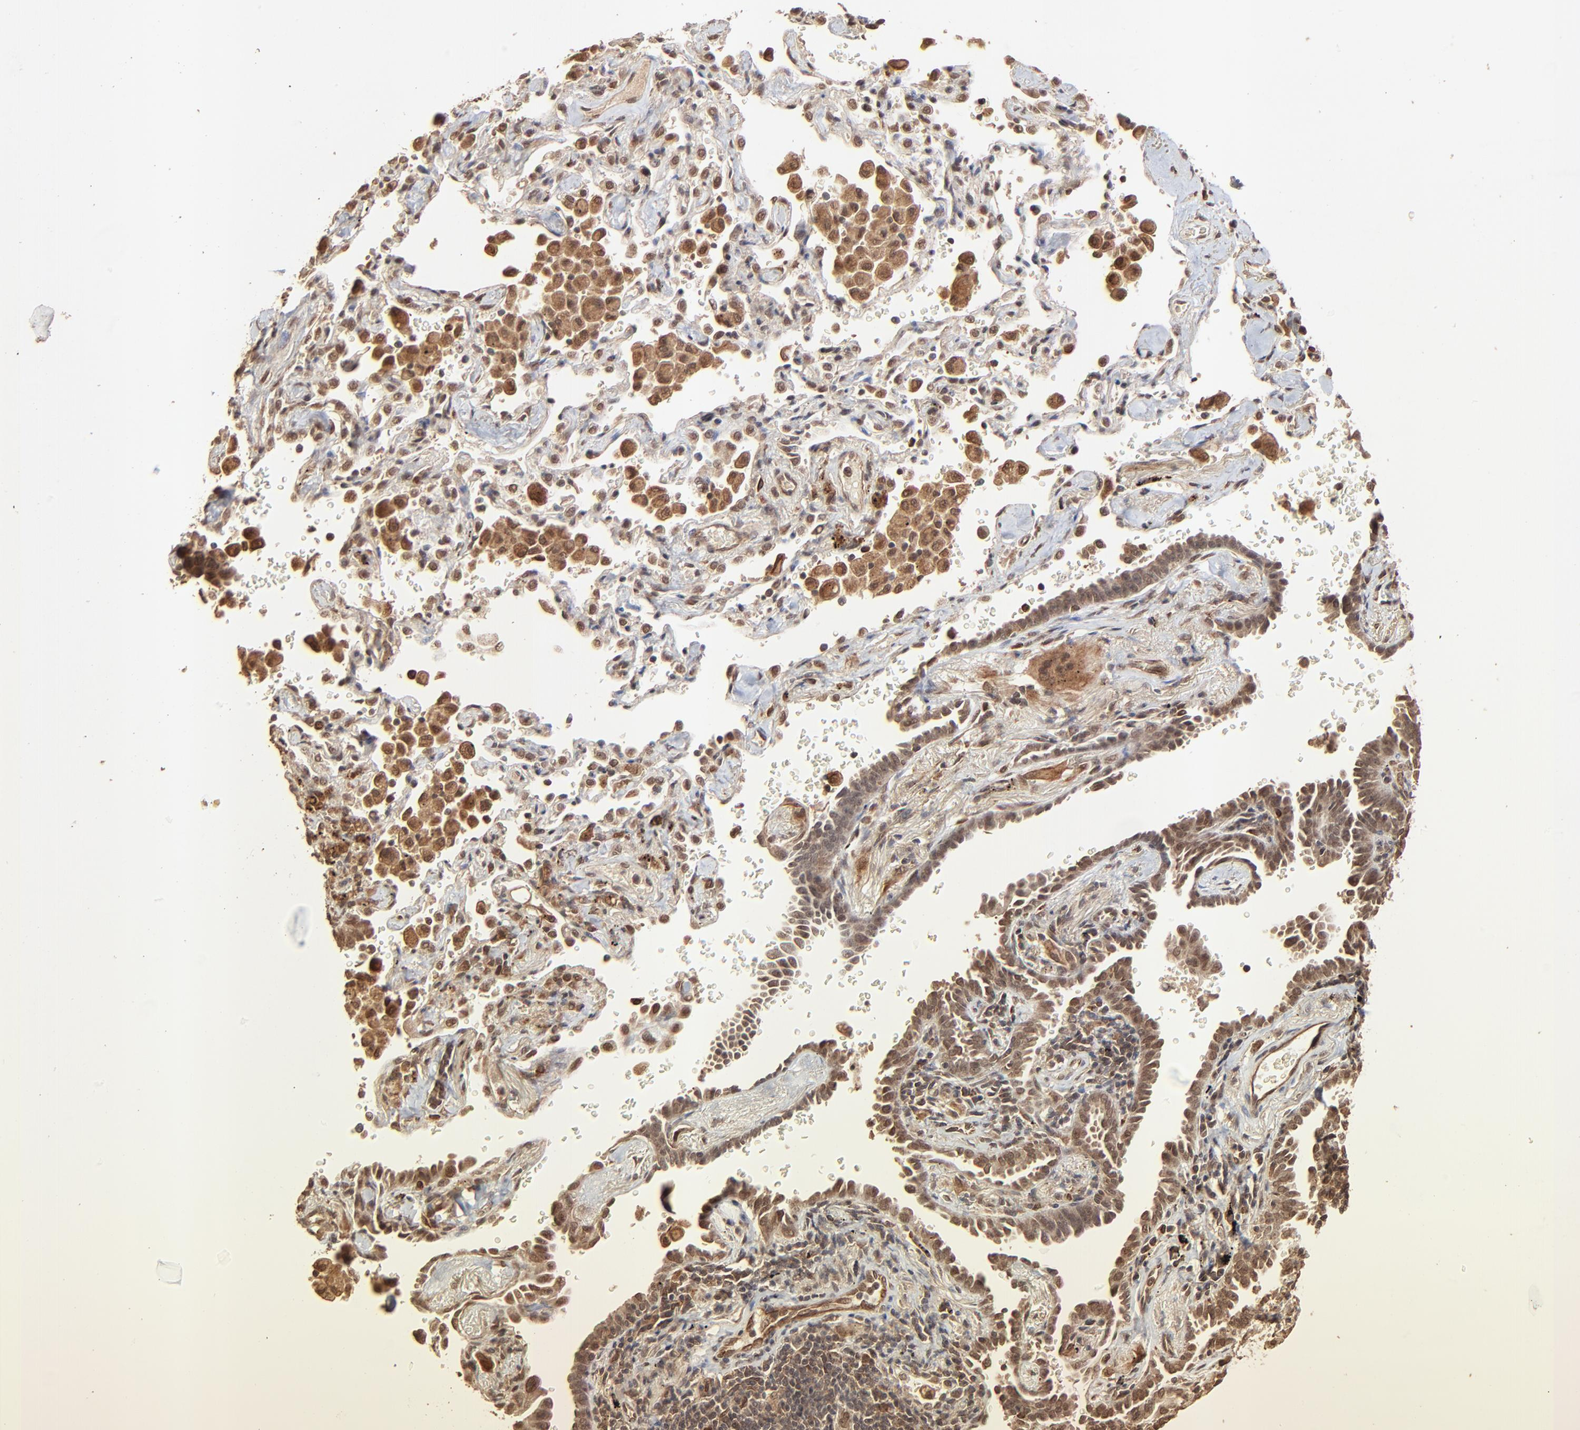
{"staining": {"intensity": "moderate", "quantity": ">75%", "location": "cytoplasmic/membranous,nuclear"}, "tissue": "lung cancer", "cell_type": "Tumor cells", "image_type": "cancer", "snomed": [{"axis": "morphology", "description": "Adenocarcinoma, NOS"}, {"axis": "topography", "description": "Lung"}], "caption": "Lung adenocarcinoma stained with a protein marker exhibits moderate staining in tumor cells.", "gene": "FAM227A", "patient": {"sex": "female", "age": 64}}